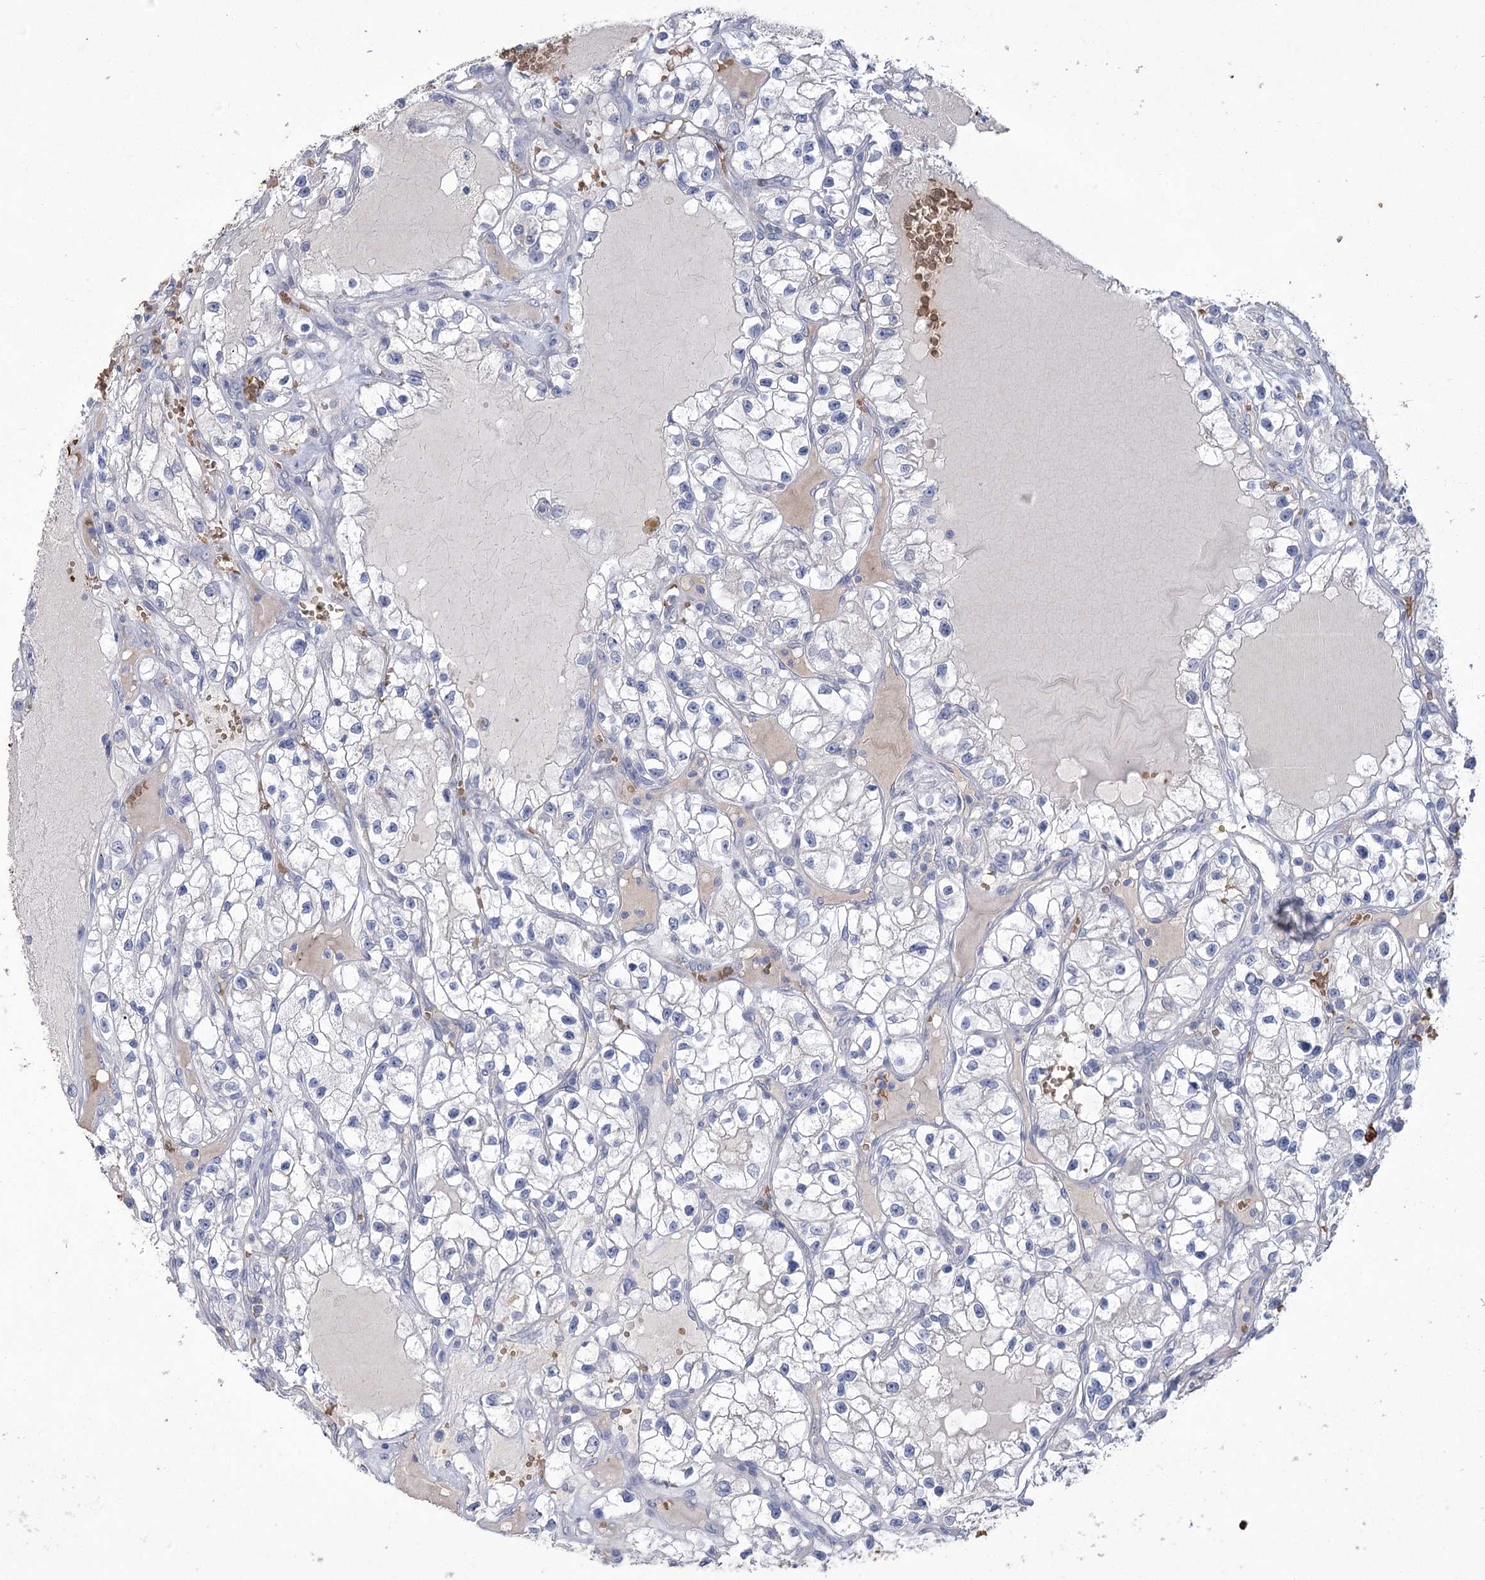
{"staining": {"intensity": "negative", "quantity": "none", "location": "none"}, "tissue": "renal cancer", "cell_type": "Tumor cells", "image_type": "cancer", "snomed": [{"axis": "morphology", "description": "Adenocarcinoma, NOS"}, {"axis": "topography", "description": "Kidney"}], "caption": "Tumor cells show no significant protein expression in renal cancer.", "gene": "HBA1", "patient": {"sex": "female", "age": 57}}